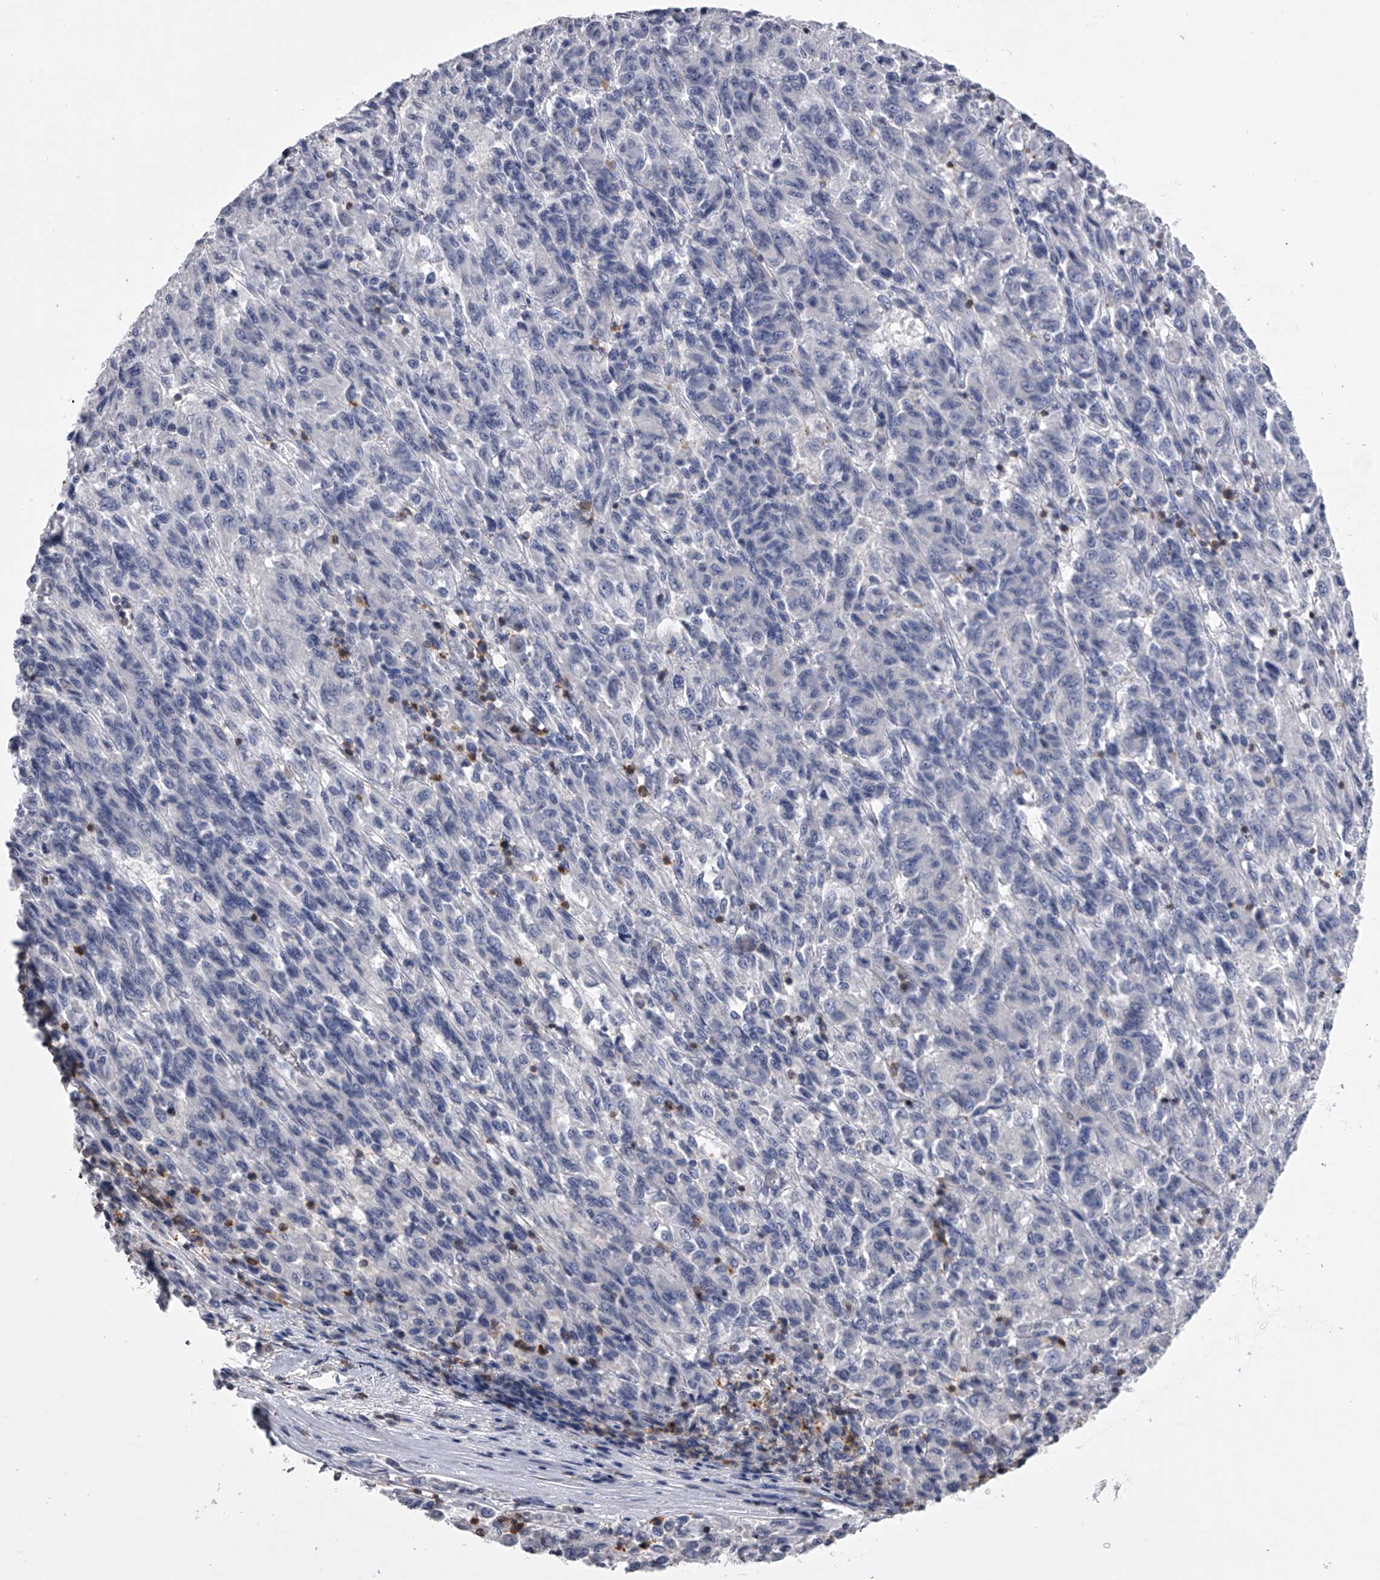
{"staining": {"intensity": "negative", "quantity": "none", "location": "none"}, "tissue": "melanoma", "cell_type": "Tumor cells", "image_type": "cancer", "snomed": [{"axis": "morphology", "description": "Malignant melanoma, Metastatic site"}, {"axis": "topography", "description": "Lung"}], "caption": "Photomicrograph shows no protein positivity in tumor cells of melanoma tissue. (IHC, brightfield microscopy, high magnification).", "gene": "TASP1", "patient": {"sex": "male", "age": 64}}